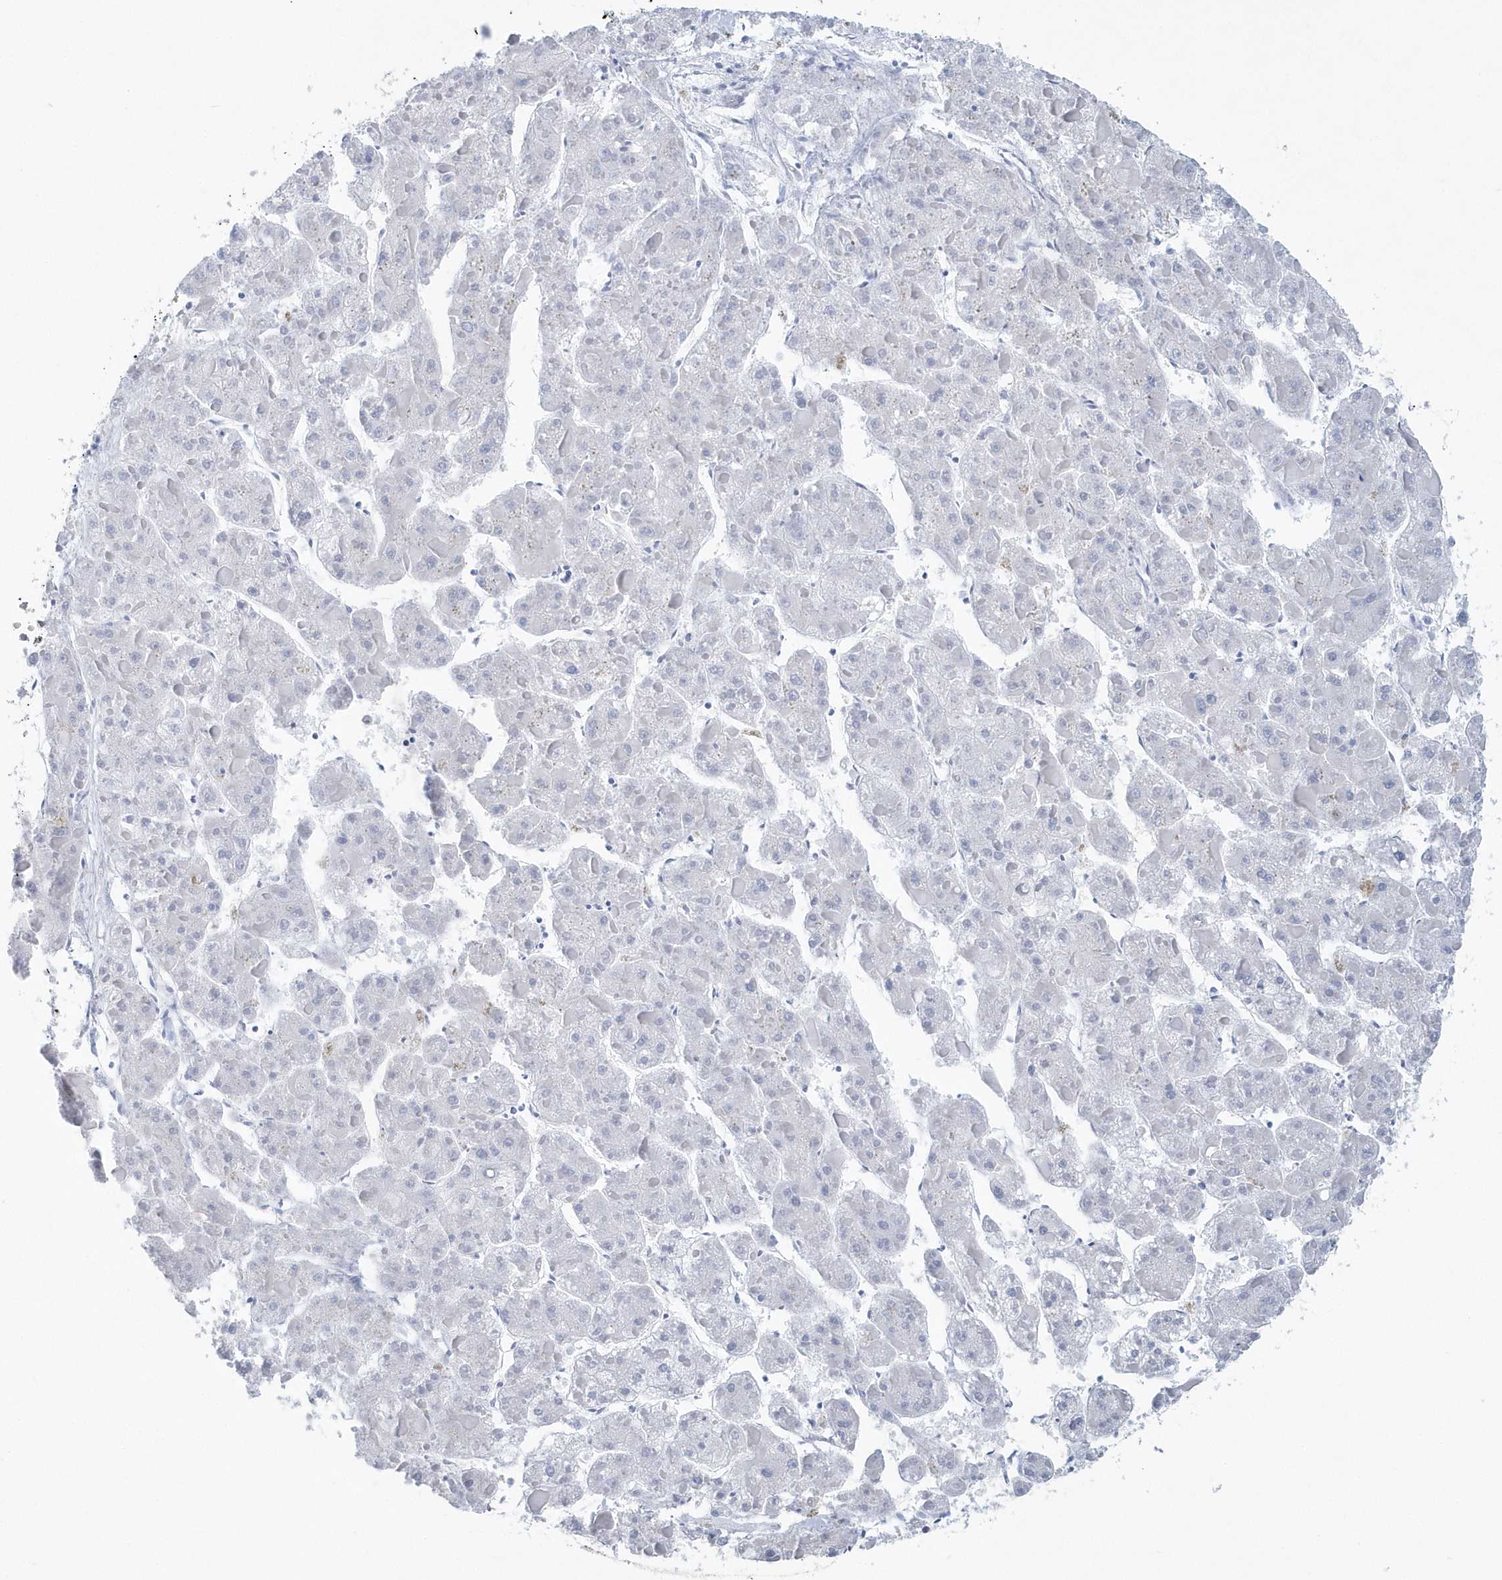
{"staining": {"intensity": "negative", "quantity": "none", "location": "none"}, "tissue": "liver cancer", "cell_type": "Tumor cells", "image_type": "cancer", "snomed": [{"axis": "morphology", "description": "Carcinoma, Hepatocellular, NOS"}, {"axis": "topography", "description": "Liver"}], "caption": "High magnification brightfield microscopy of liver cancer stained with DAB (3,3'-diaminobenzidine) (brown) and counterstained with hematoxylin (blue): tumor cells show no significant expression. (Brightfield microscopy of DAB IHC at high magnification).", "gene": "PTPRO", "patient": {"sex": "female", "age": 73}}